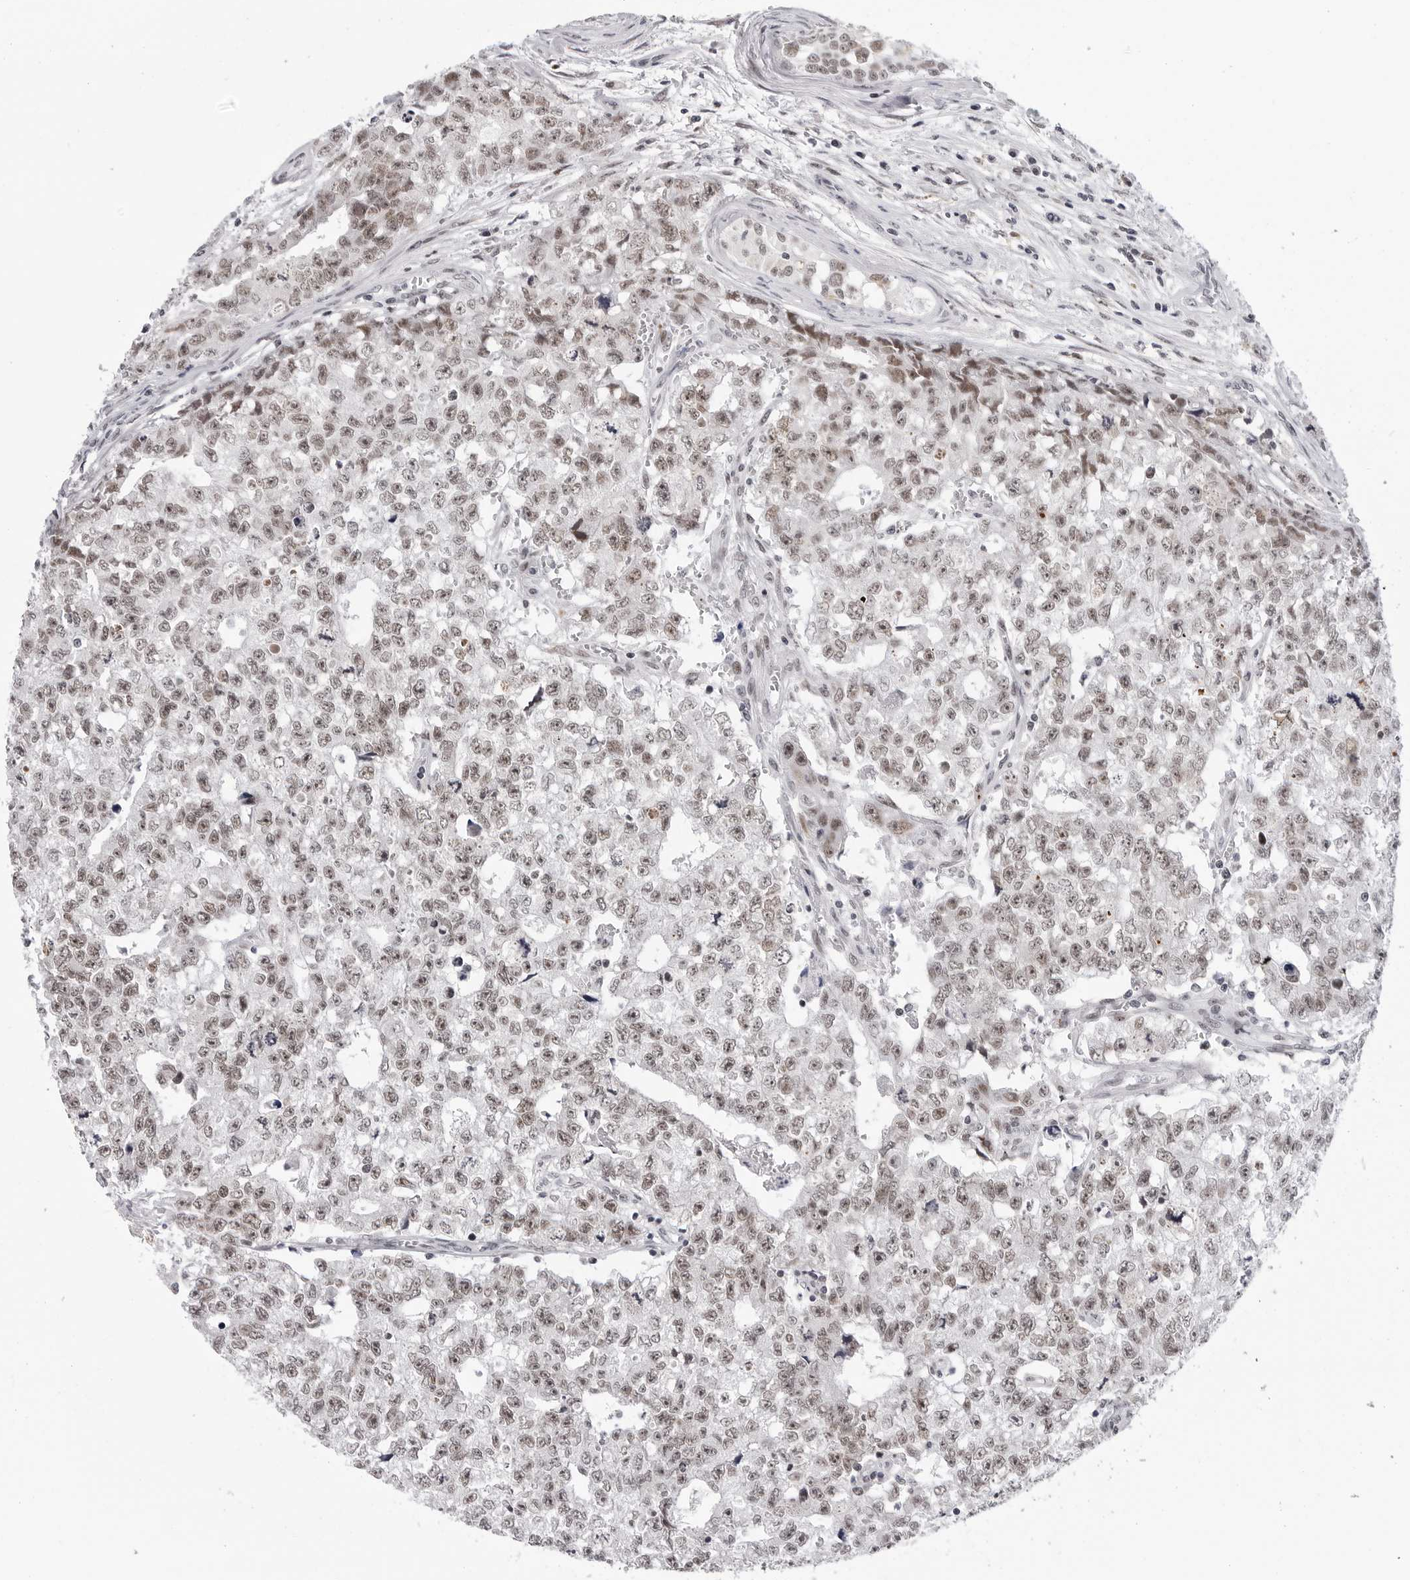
{"staining": {"intensity": "weak", "quantity": ">75%", "location": "nuclear"}, "tissue": "testis cancer", "cell_type": "Tumor cells", "image_type": "cancer", "snomed": [{"axis": "morphology", "description": "Carcinoma, Embryonal, NOS"}, {"axis": "topography", "description": "Testis"}], "caption": "A brown stain shows weak nuclear expression of a protein in testis cancer tumor cells.", "gene": "SF3B4", "patient": {"sex": "male", "age": 28}}